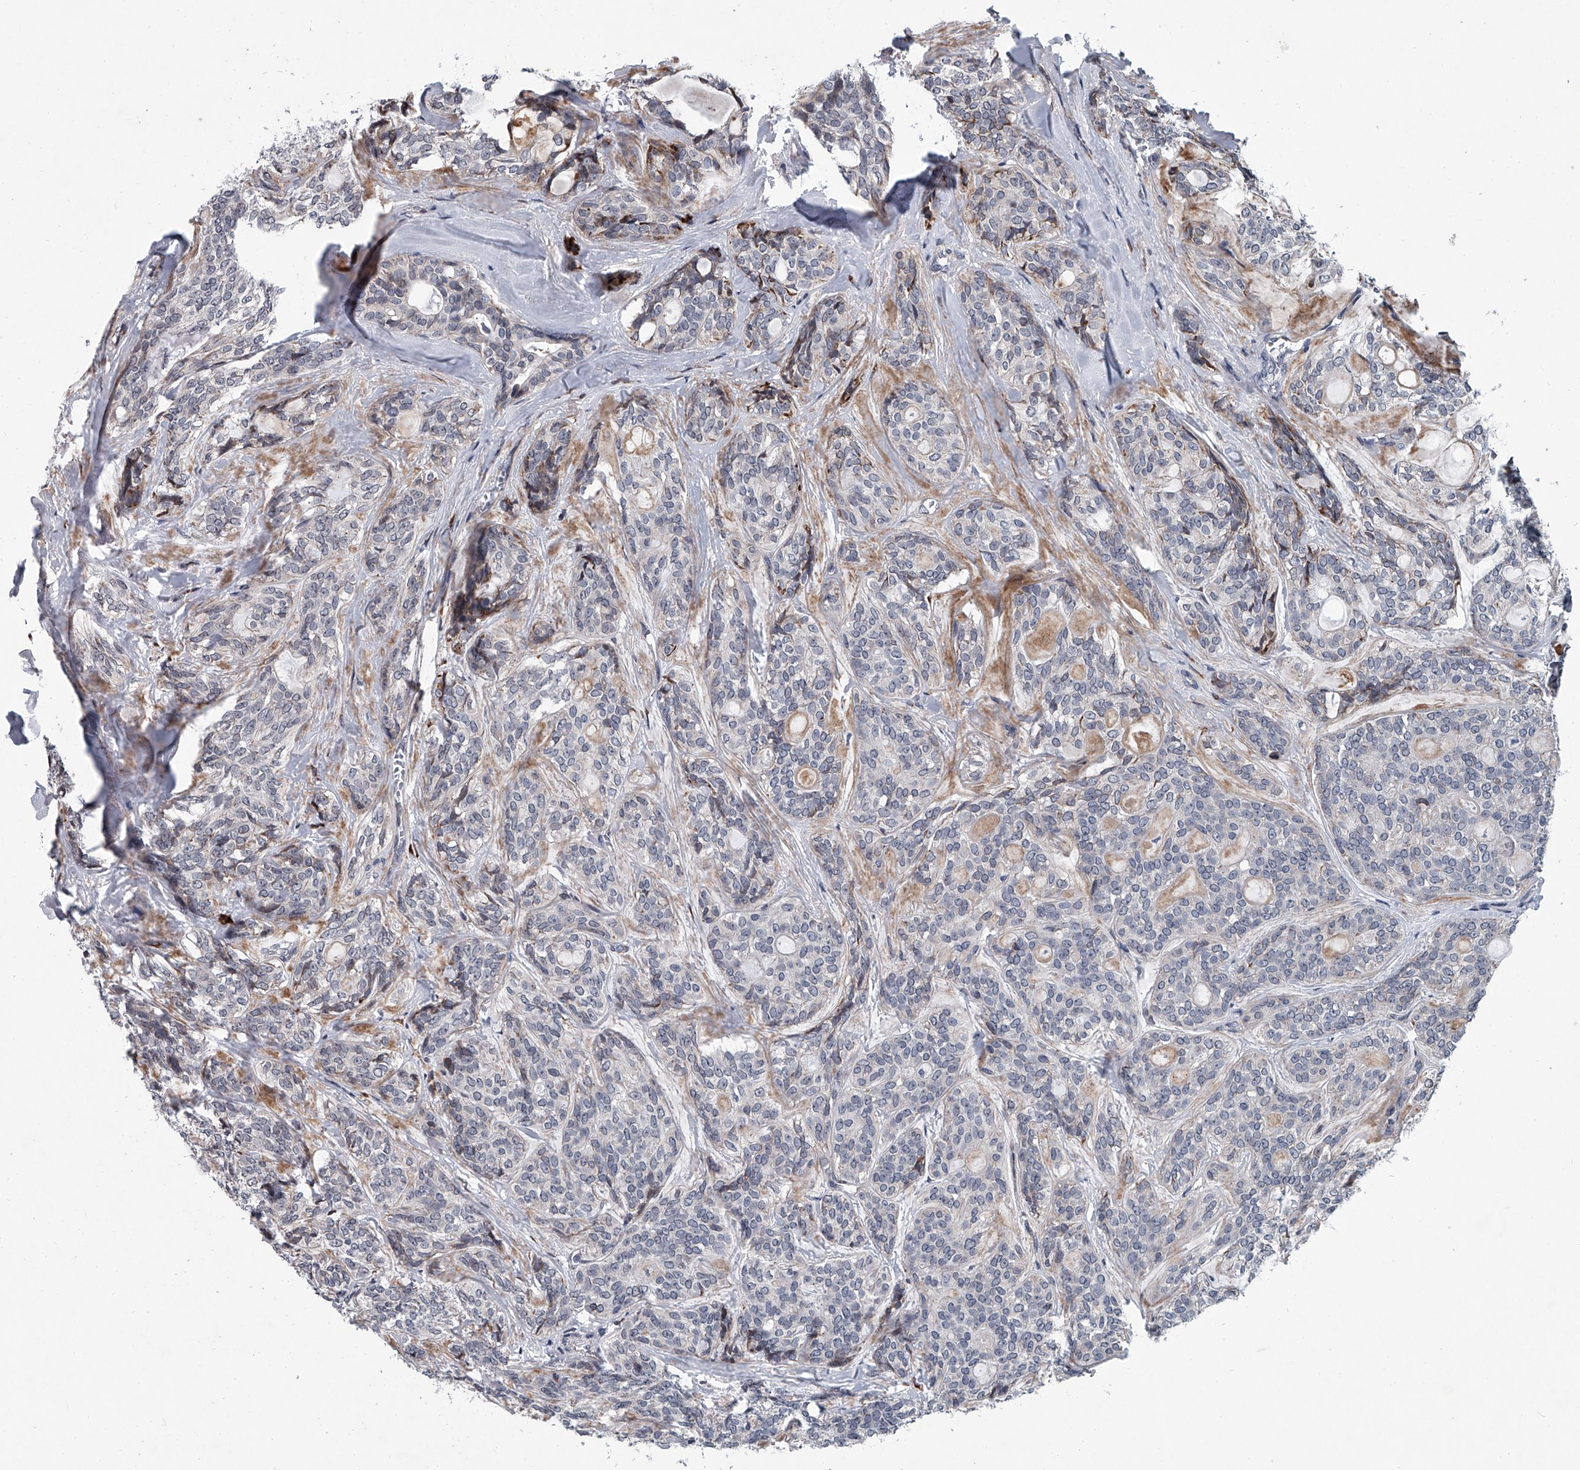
{"staining": {"intensity": "negative", "quantity": "none", "location": "none"}, "tissue": "head and neck cancer", "cell_type": "Tumor cells", "image_type": "cancer", "snomed": [{"axis": "morphology", "description": "Adenocarcinoma, NOS"}, {"axis": "topography", "description": "Head-Neck"}], "caption": "A histopathology image of head and neck cancer (adenocarcinoma) stained for a protein reveals no brown staining in tumor cells.", "gene": "PPP2R5D", "patient": {"sex": "male", "age": 66}}